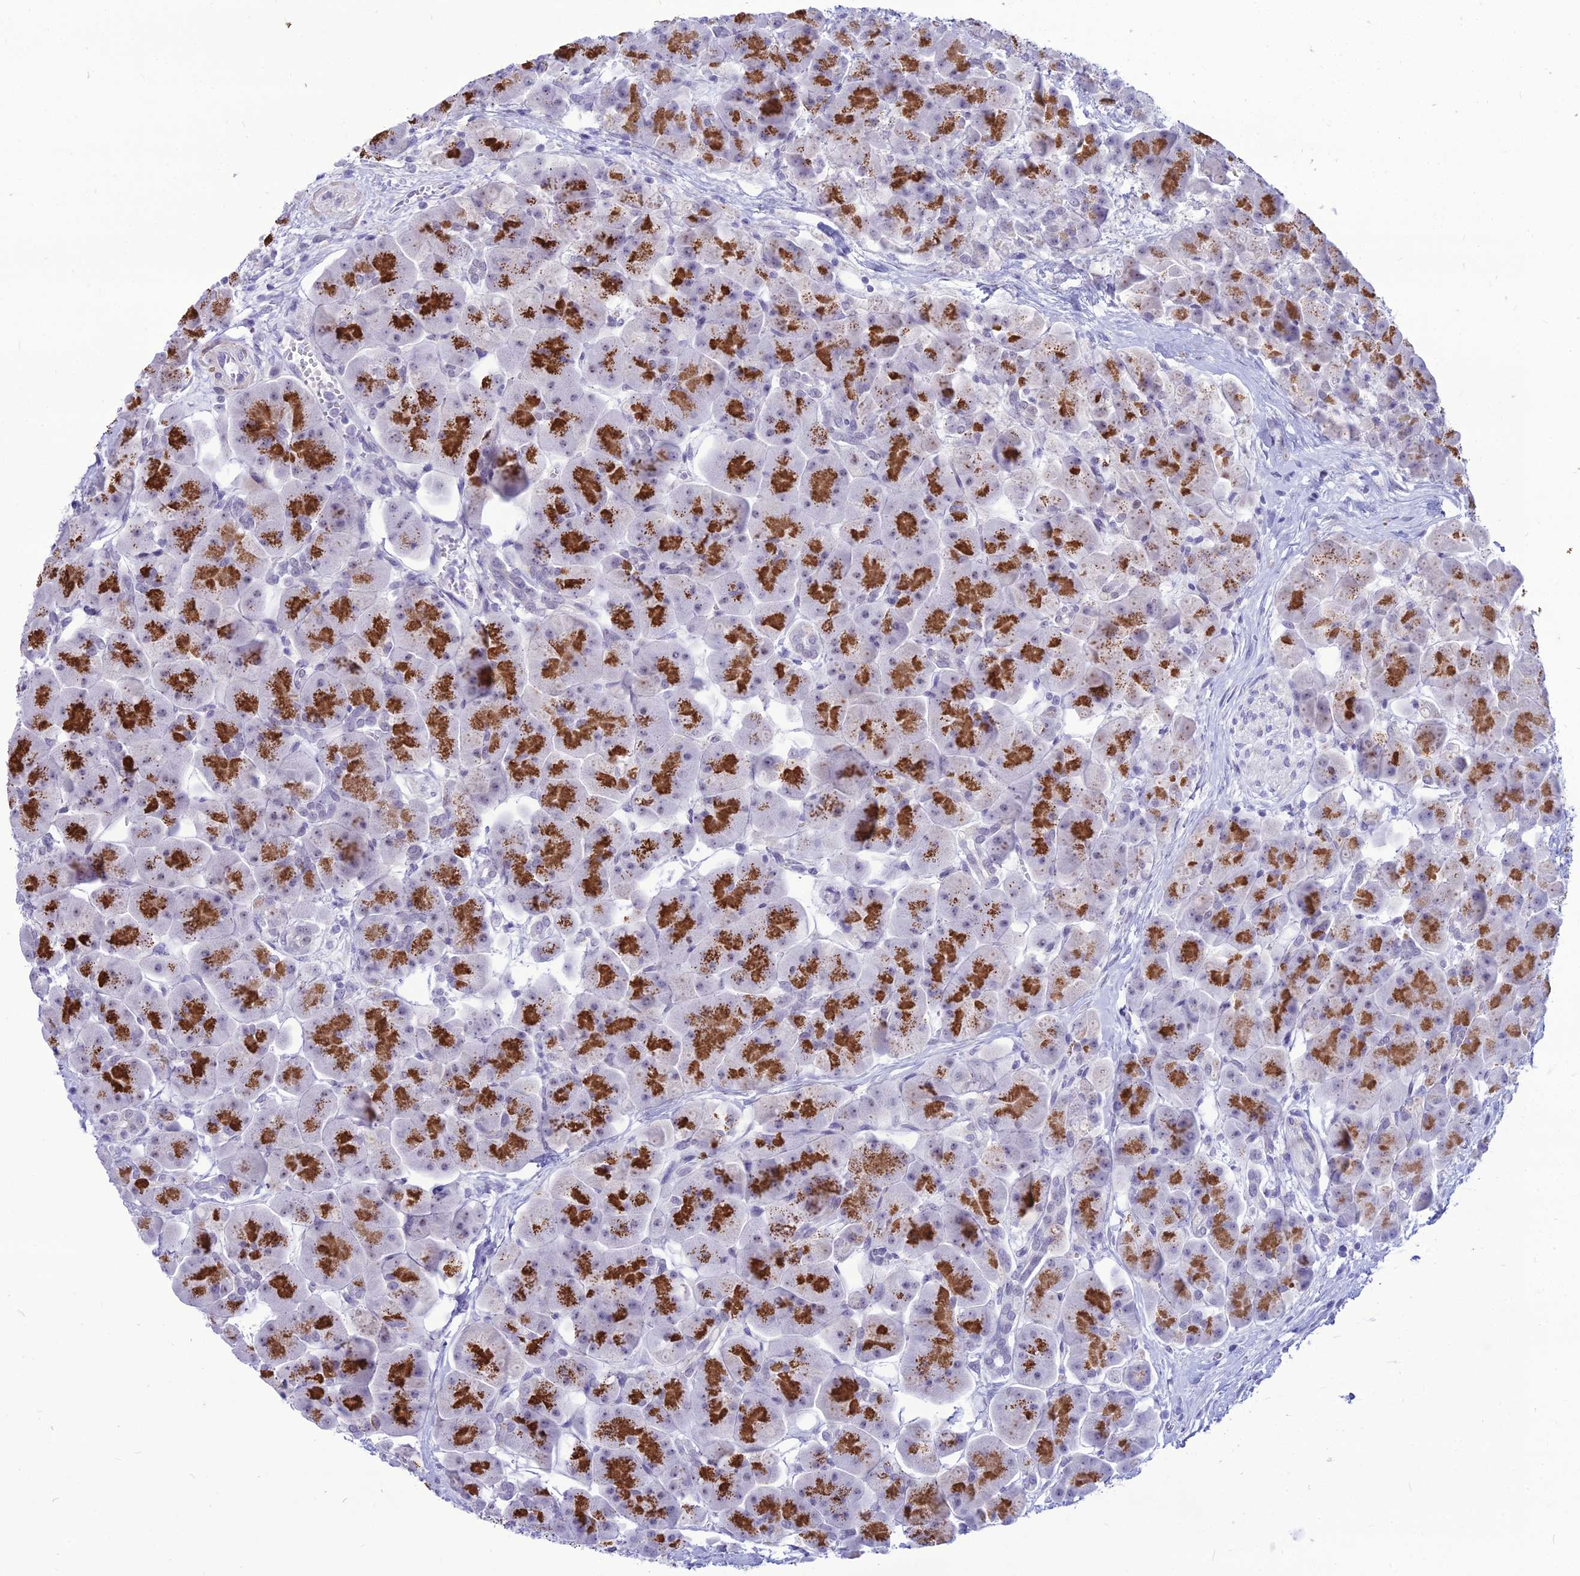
{"staining": {"intensity": "moderate", "quantity": "25%-75%", "location": "cytoplasmic/membranous"}, "tissue": "pancreas", "cell_type": "Exocrine glandular cells", "image_type": "normal", "snomed": [{"axis": "morphology", "description": "Normal tissue, NOS"}, {"axis": "topography", "description": "Pancreas"}], "caption": "IHC image of unremarkable human pancreas stained for a protein (brown), which shows medium levels of moderate cytoplasmic/membranous expression in approximately 25%-75% of exocrine glandular cells.", "gene": "DHX40", "patient": {"sex": "male", "age": 66}}